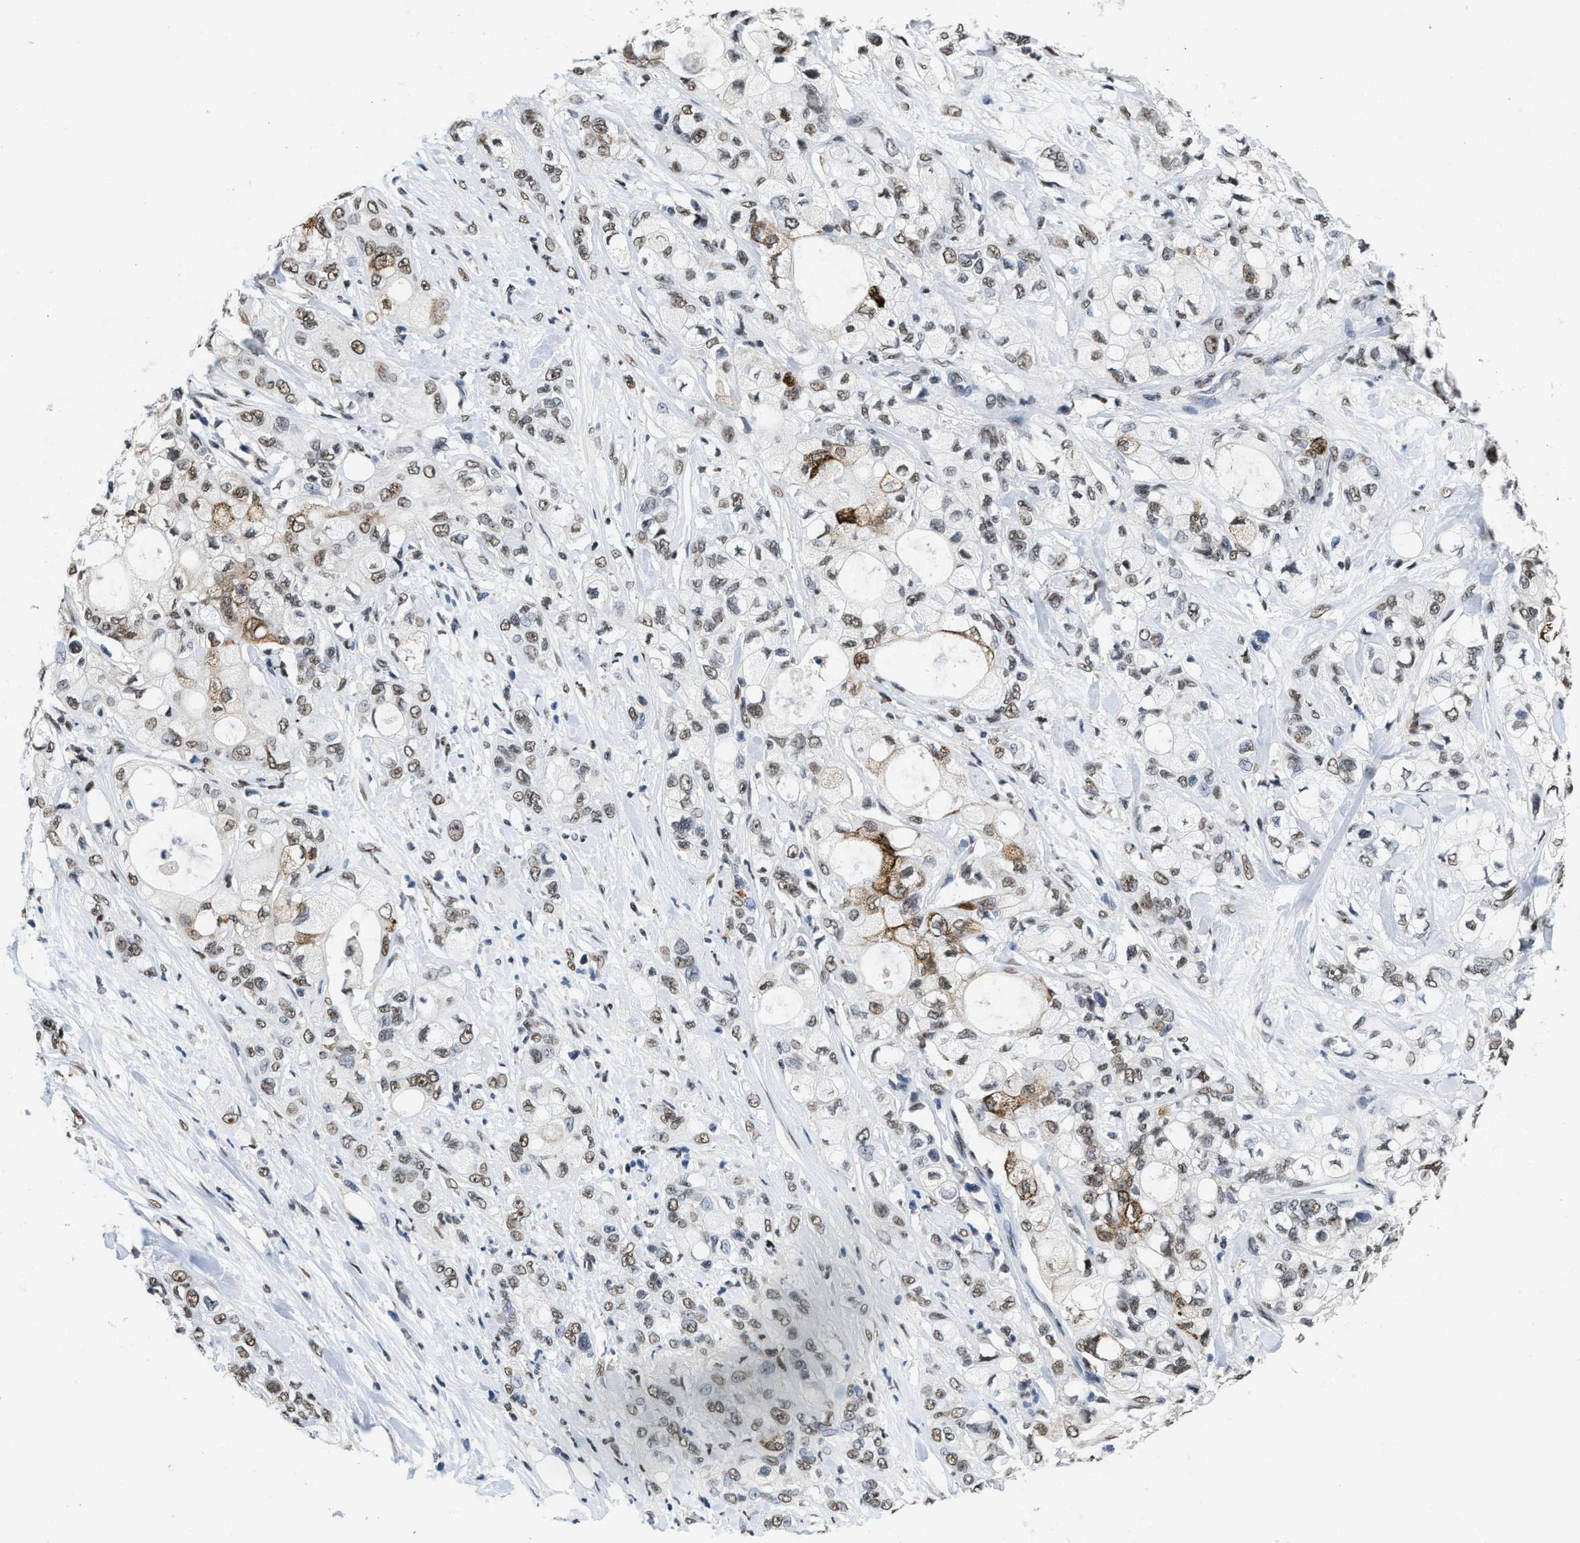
{"staining": {"intensity": "weak", "quantity": "25%-75%", "location": "cytoplasmic/membranous,nuclear"}, "tissue": "pancreatic cancer", "cell_type": "Tumor cells", "image_type": "cancer", "snomed": [{"axis": "morphology", "description": "Adenocarcinoma, NOS"}, {"axis": "topography", "description": "Pancreas"}], "caption": "DAB (3,3'-diaminobenzidine) immunohistochemical staining of adenocarcinoma (pancreatic) demonstrates weak cytoplasmic/membranous and nuclear protein staining in about 25%-75% of tumor cells. (Stains: DAB (3,3'-diaminobenzidine) in brown, nuclei in blue, Microscopy: brightfield microscopy at high magnification).", "gene": "SUPT16H", "patient": {"sex": "male", "age": 70}}